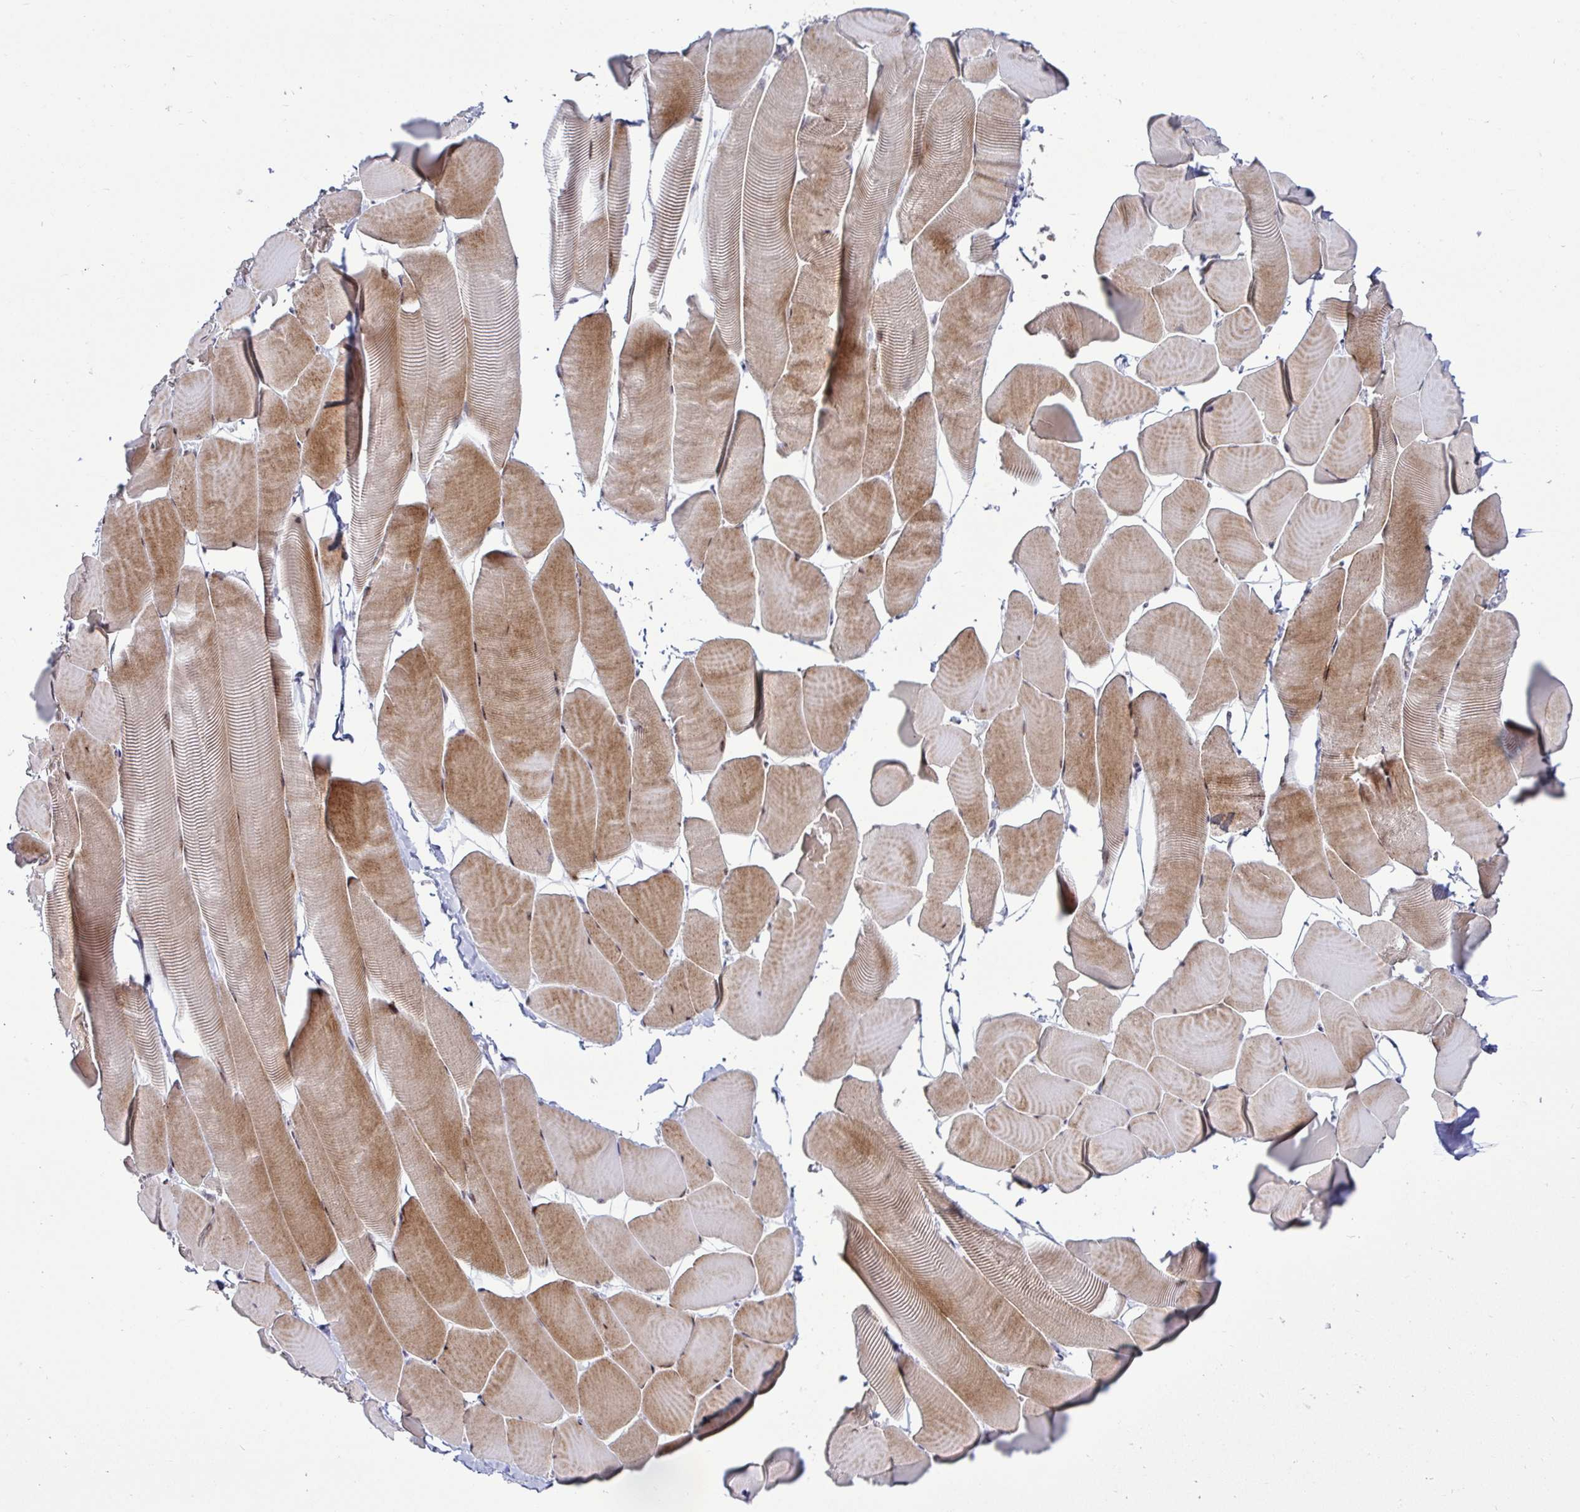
{"staining": {"intensity": "moderate", "quantity": ">75%", "location": "cytoplasmic/membranous"}, "tissue": "skeletal muscle", "cell_type": "Myocytes", "image_type": "normal", "snomed": [{"axis": "morphology", "description": "Normal tissue, NOS"}, {"axis": "topography", "description": "Skeletal muscle"}], "caption": "Immunohistochemistry (IHC) image of benign skeletal muscle: human skeletal muscle stained using immunohistochemistry (IHC) displays medium levels of moderate protein expression localized specifically in the cytoplasmic/membranous of myocytes, appearing as a cytoplasmic/membranous brown color.", "gene": "DZIP1", "patient": {"sex": "male", "age": 25}}